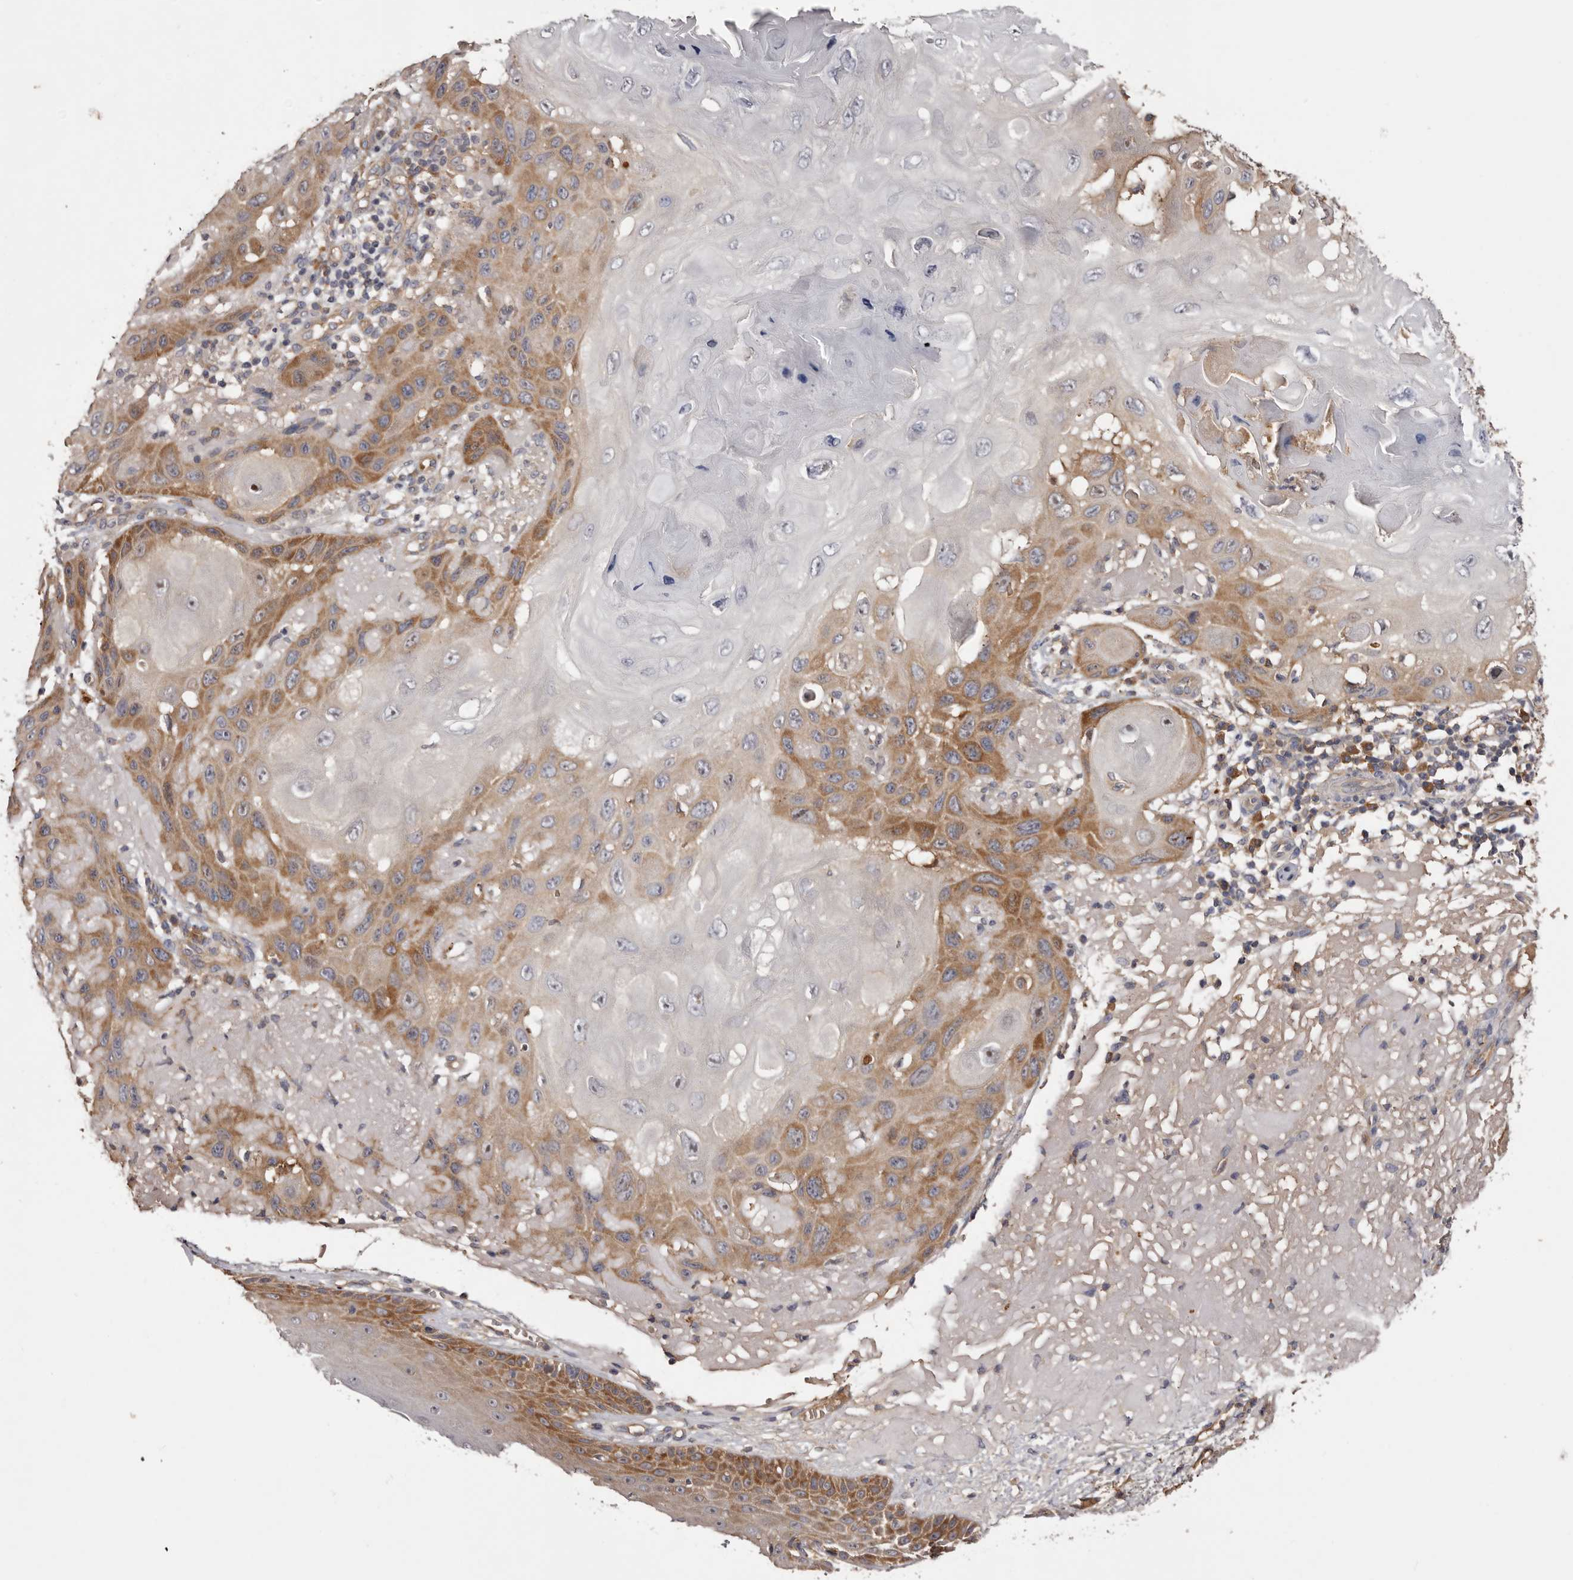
{"staining": {"intensity": "moderate", "quantity": ">75%", "location": "cytoplasmic/membranous"}, "tissue": "skin cancer", "cell_type": "Tumor cells", "image_type": "cancer", "snomed": [{"axis": "morphology", "description": "Normal tissue, NOS"}, {"axis": "morphology", "description": "Squamous cell carcinoma, NOS"}, {"axis": "topography", "description": "Skin"}], "caption": "Immunohistochemistry (IHC) photomicrograph of neoplastic tissue: squamous cell carcinoma (skin) stained using IHC shows medium levels of moderate protein expression localized specifically in the cytoplasmic/membranous of tumor cells, appearing as a cytoplasmic/membranous brown color.", "gene": "LTV1", "patient": {"sex": "female", "age": 96}}